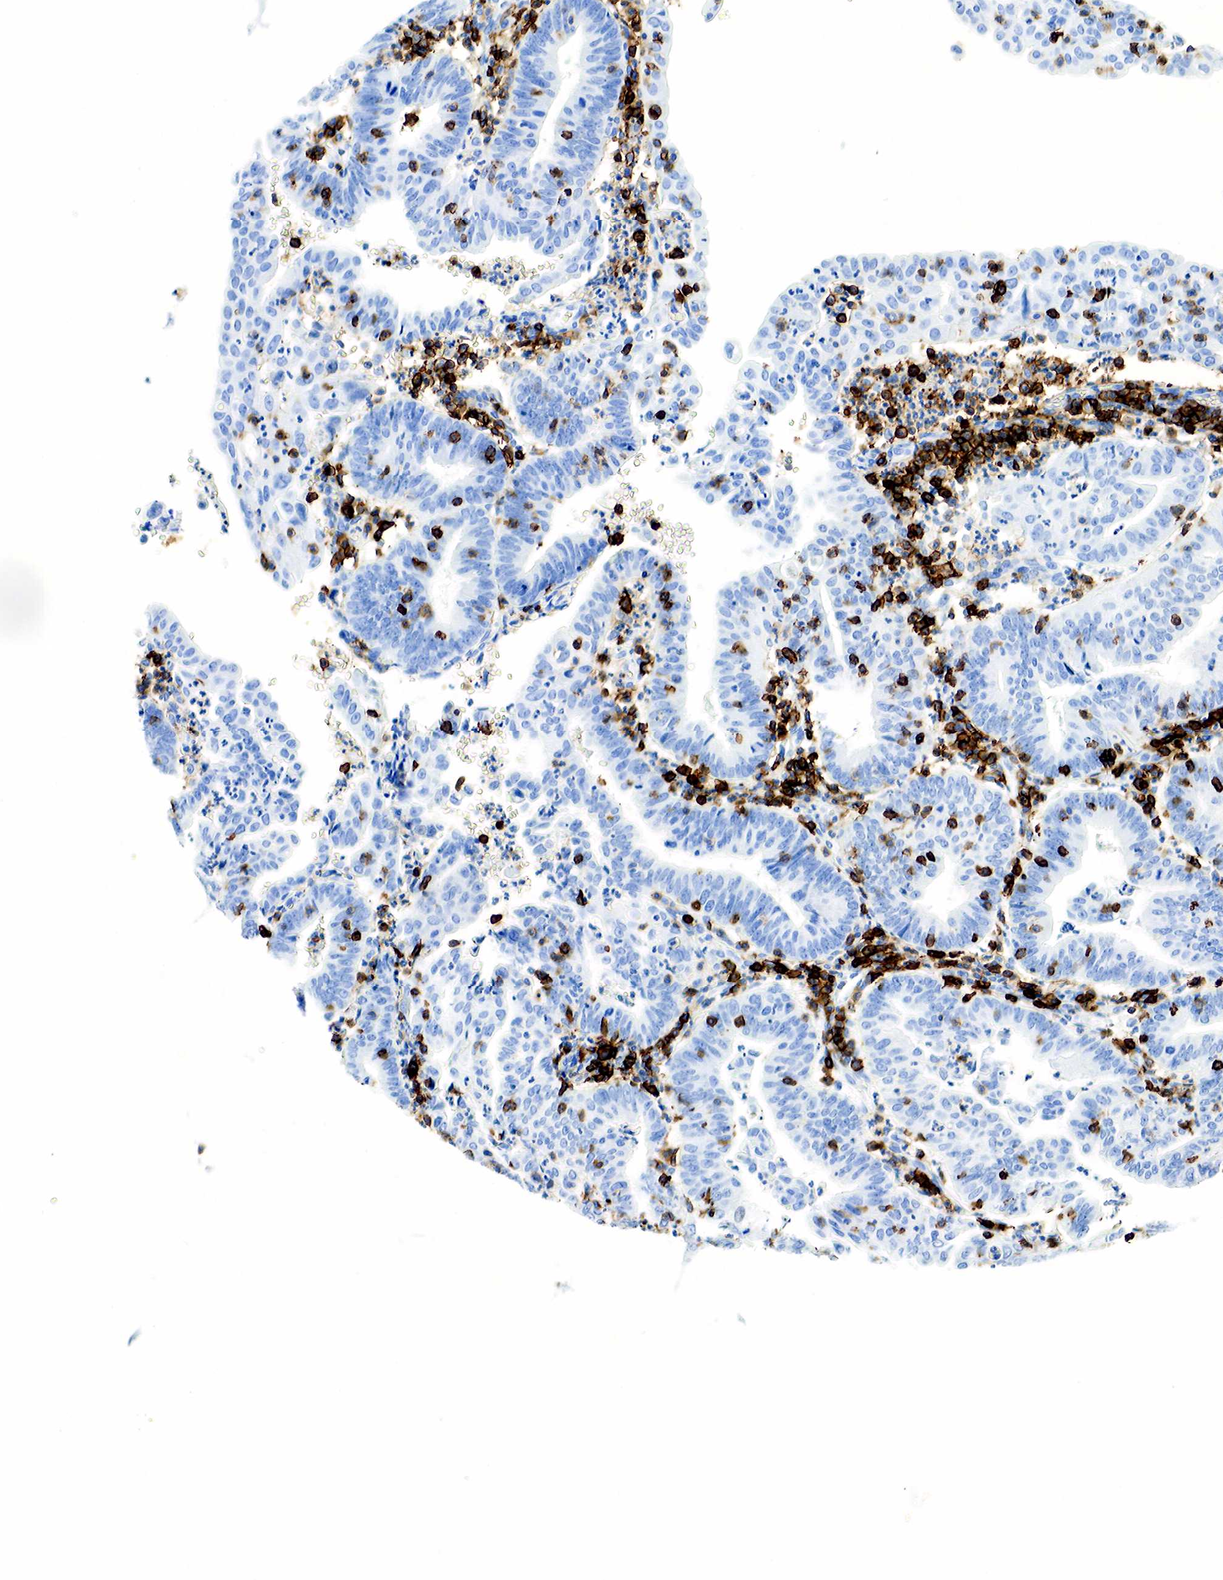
{"staining": {"intensity": "negative", "quantity": "none", "location": "none"}, "tissue": "endometrial cancer", "cell_type": "Tumor cells", "image_type": "cancer", "snomed": [{"axis": "morphology", "description": "Adenocarcinoma, NOS"}, {"axis": "topography", "description": "Endometrium"}], "caption": "Immunohistochemistry image of neoplastic tissue: adenocarcinoma (endometrial) stained with DAB (3,3'-diaminobenzidine) reveals no significant protein positivity in tumor cells.", "gene": "PTPRC", "patient": {"sex": "female", "age": 60}}